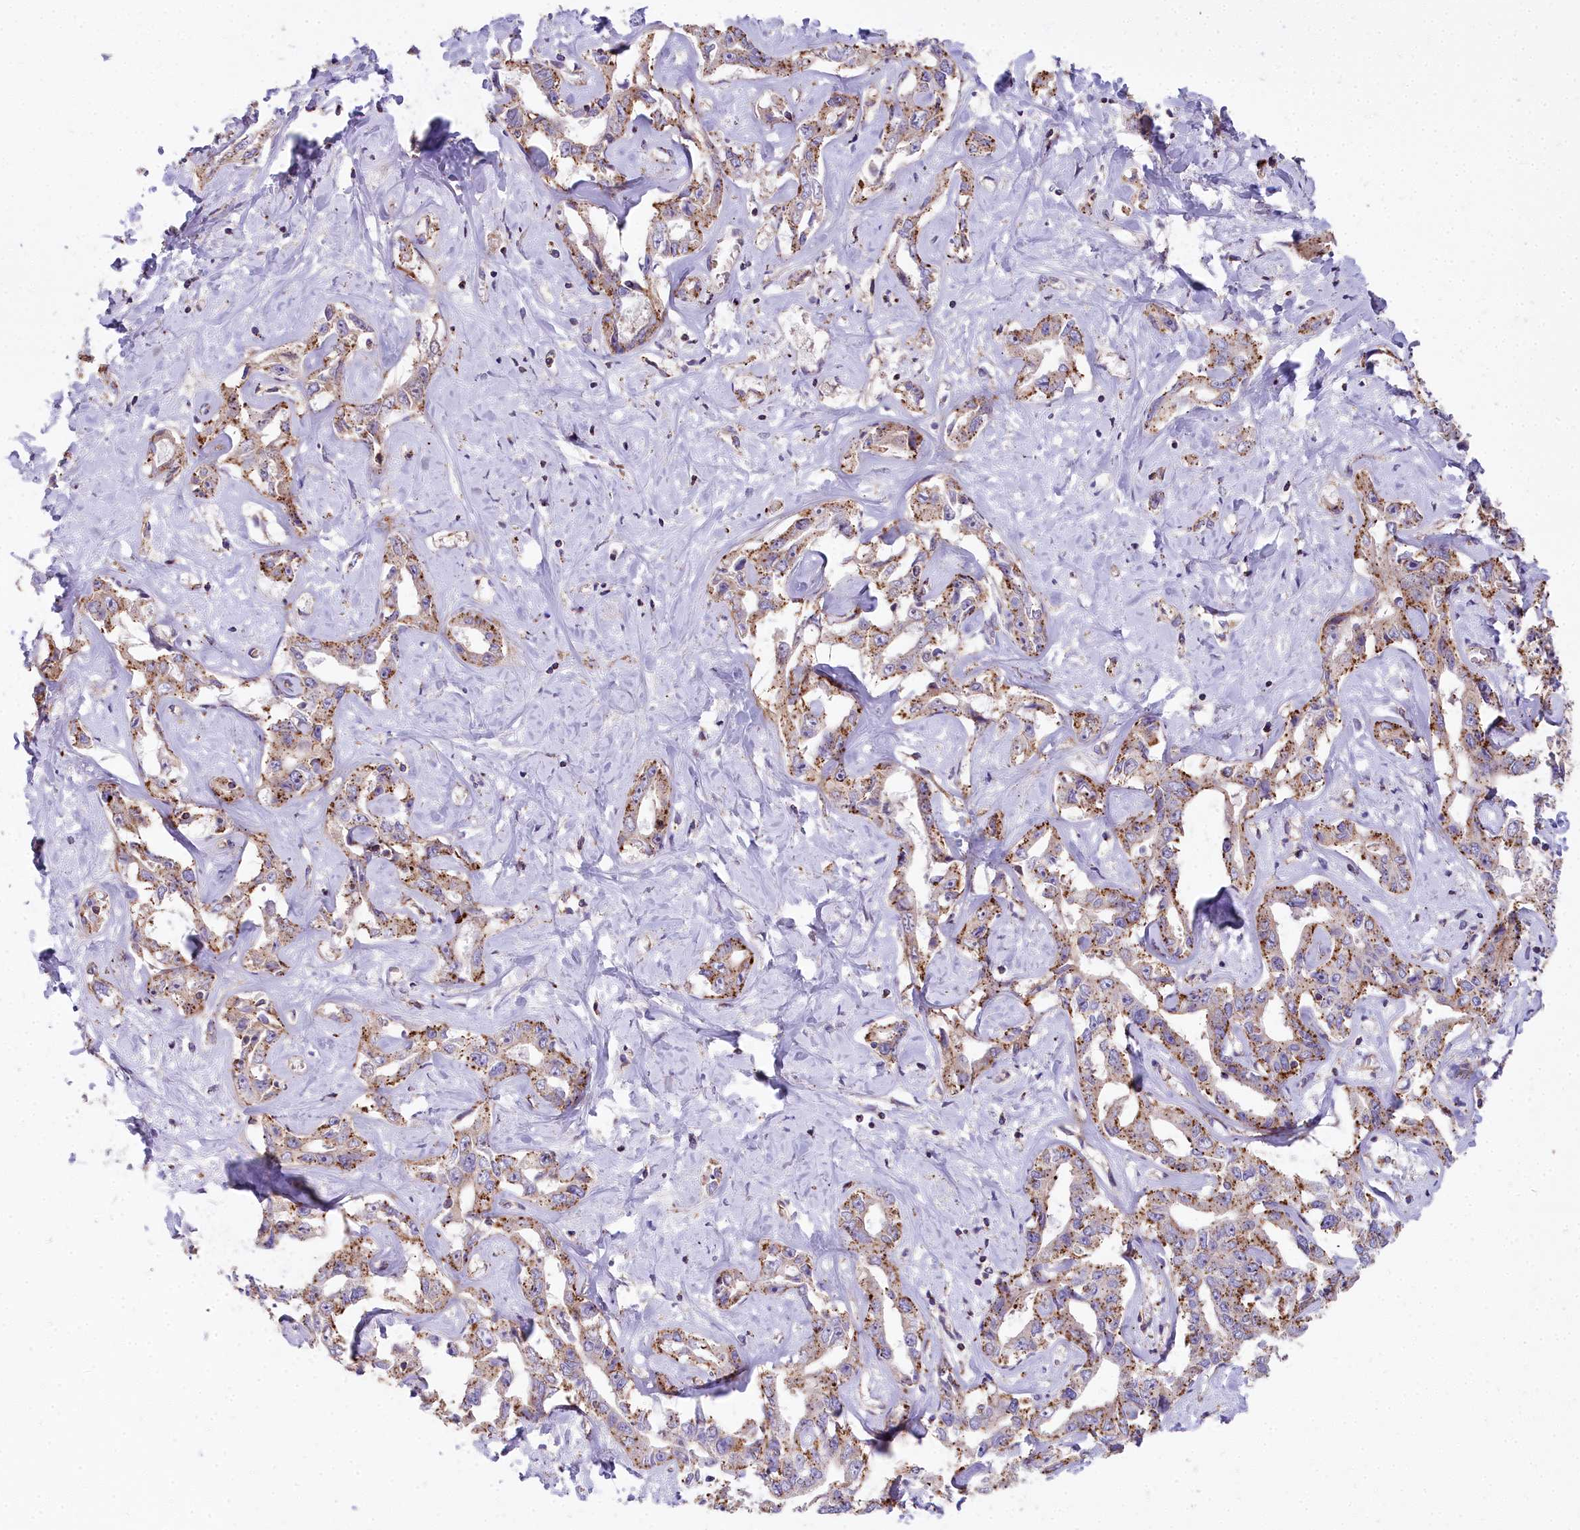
{"staining": {"intensity": "moderate", "quantity": "25%-75%", "location": "cytoplasmic/membranous"}, "tissue": "liver cancer", "cell_type": "Tumor cells", "image_type": "cancer", "snomed": [{"axis": "morphology", "description": "Cholangiocarcinoma"}, {"axis": "topography", "description": "Liver"}], "caption": "Liver cancer tissue displays moderate cytoplasmic/membranous positivity in about 25%-75% of tumor cells (DAB IHC, brown staining for protein, blue staining for nuclei).", "gene": "FRMPD1", "patient": {"sex": "male", "age": 59}}